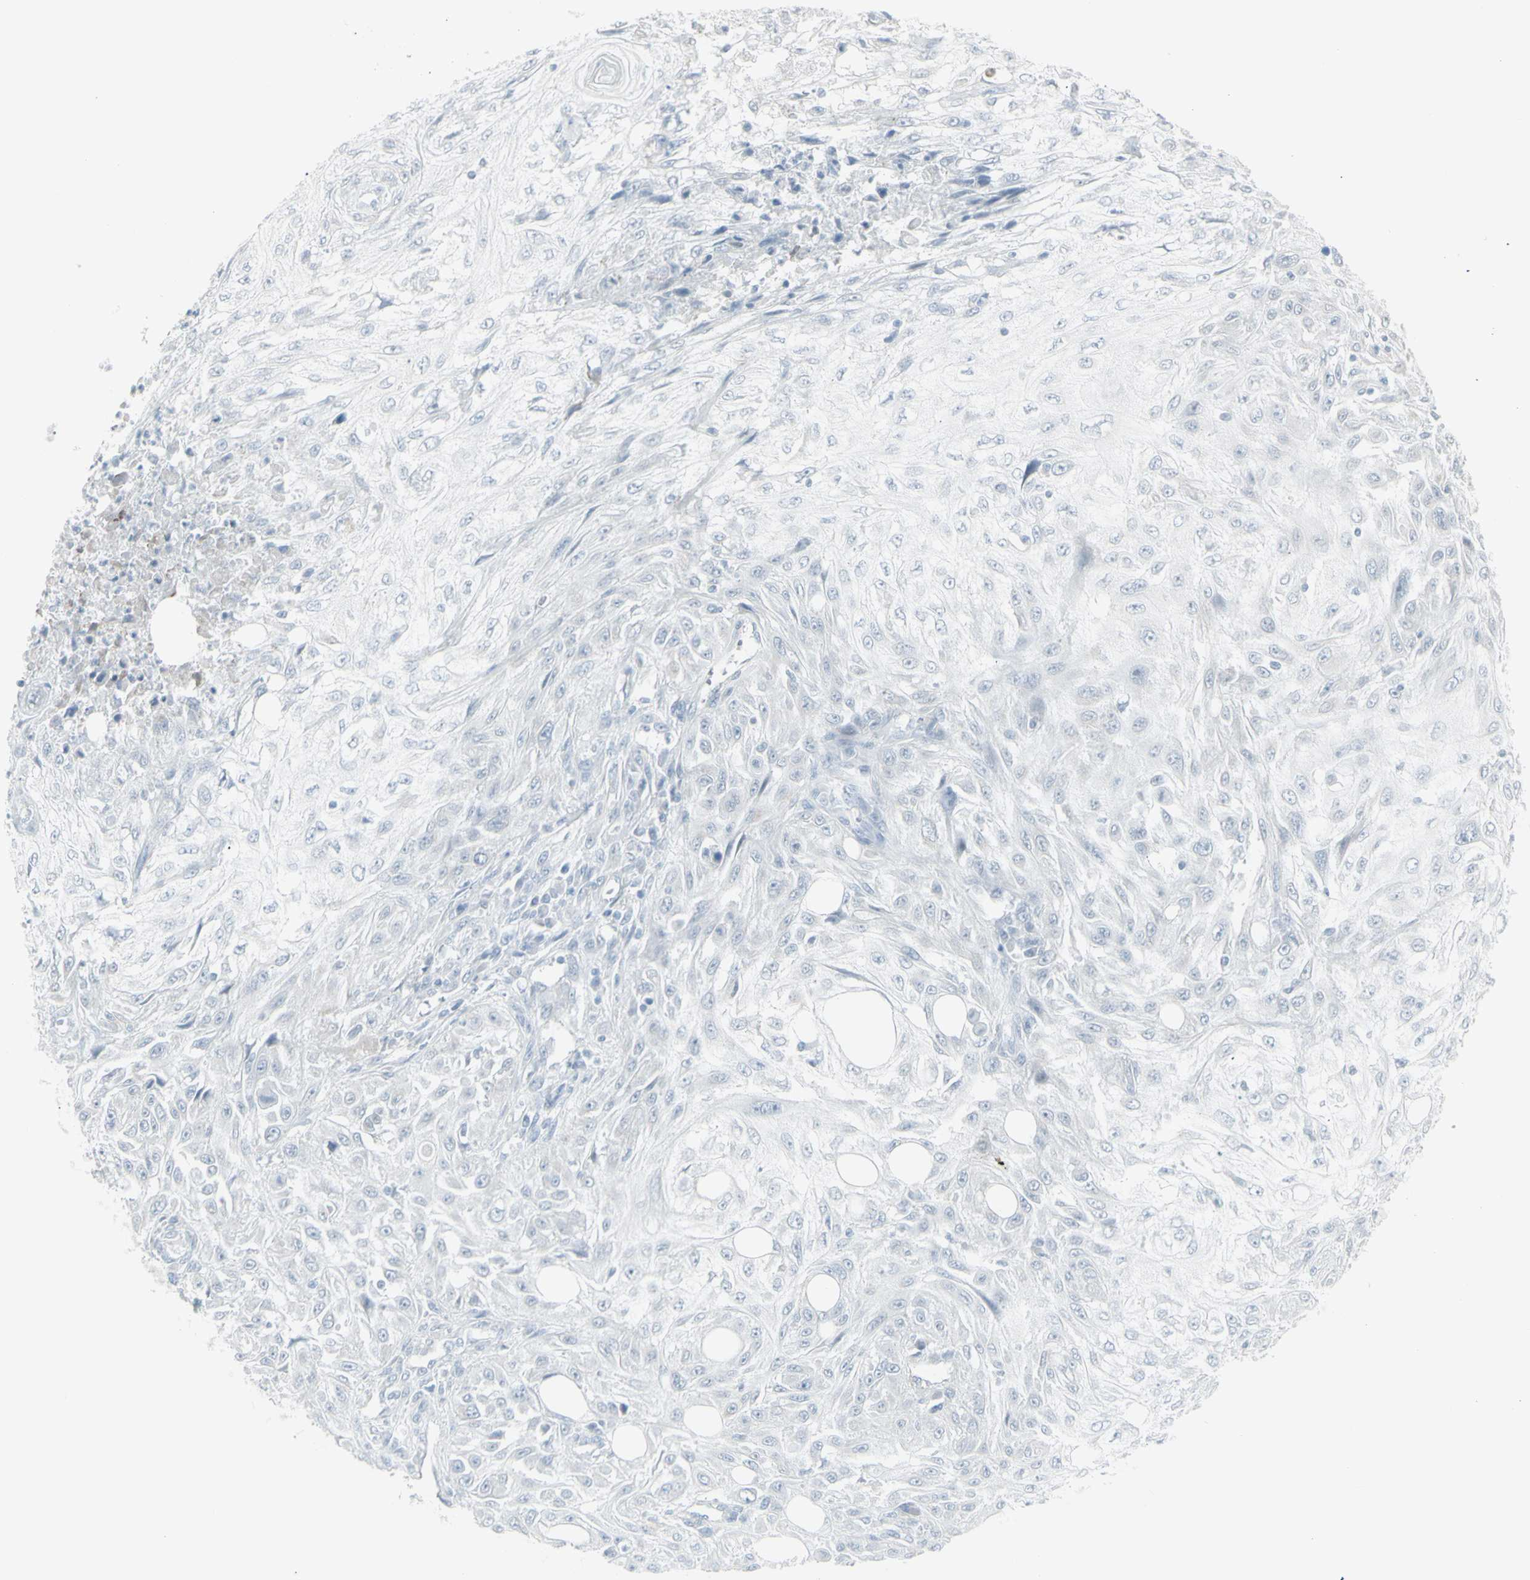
{"staining": {"intensity": "negative", "quantity": "none", "location": "none"}, "tissue": "skin cancer", "cell_type": "Tumor cells", "image_type": "cancer", "snomed": [{"axis": "morphology", "description": "Squamous cell carcinoma, NOS"}, {"axis": "topography", "description": "Skin"}], "caption": "Tumor cells show no significant positivity in skin squamous cell carcinoma.", "gene": "YBX2", "patient": {"sex": "male", "age": 75}}